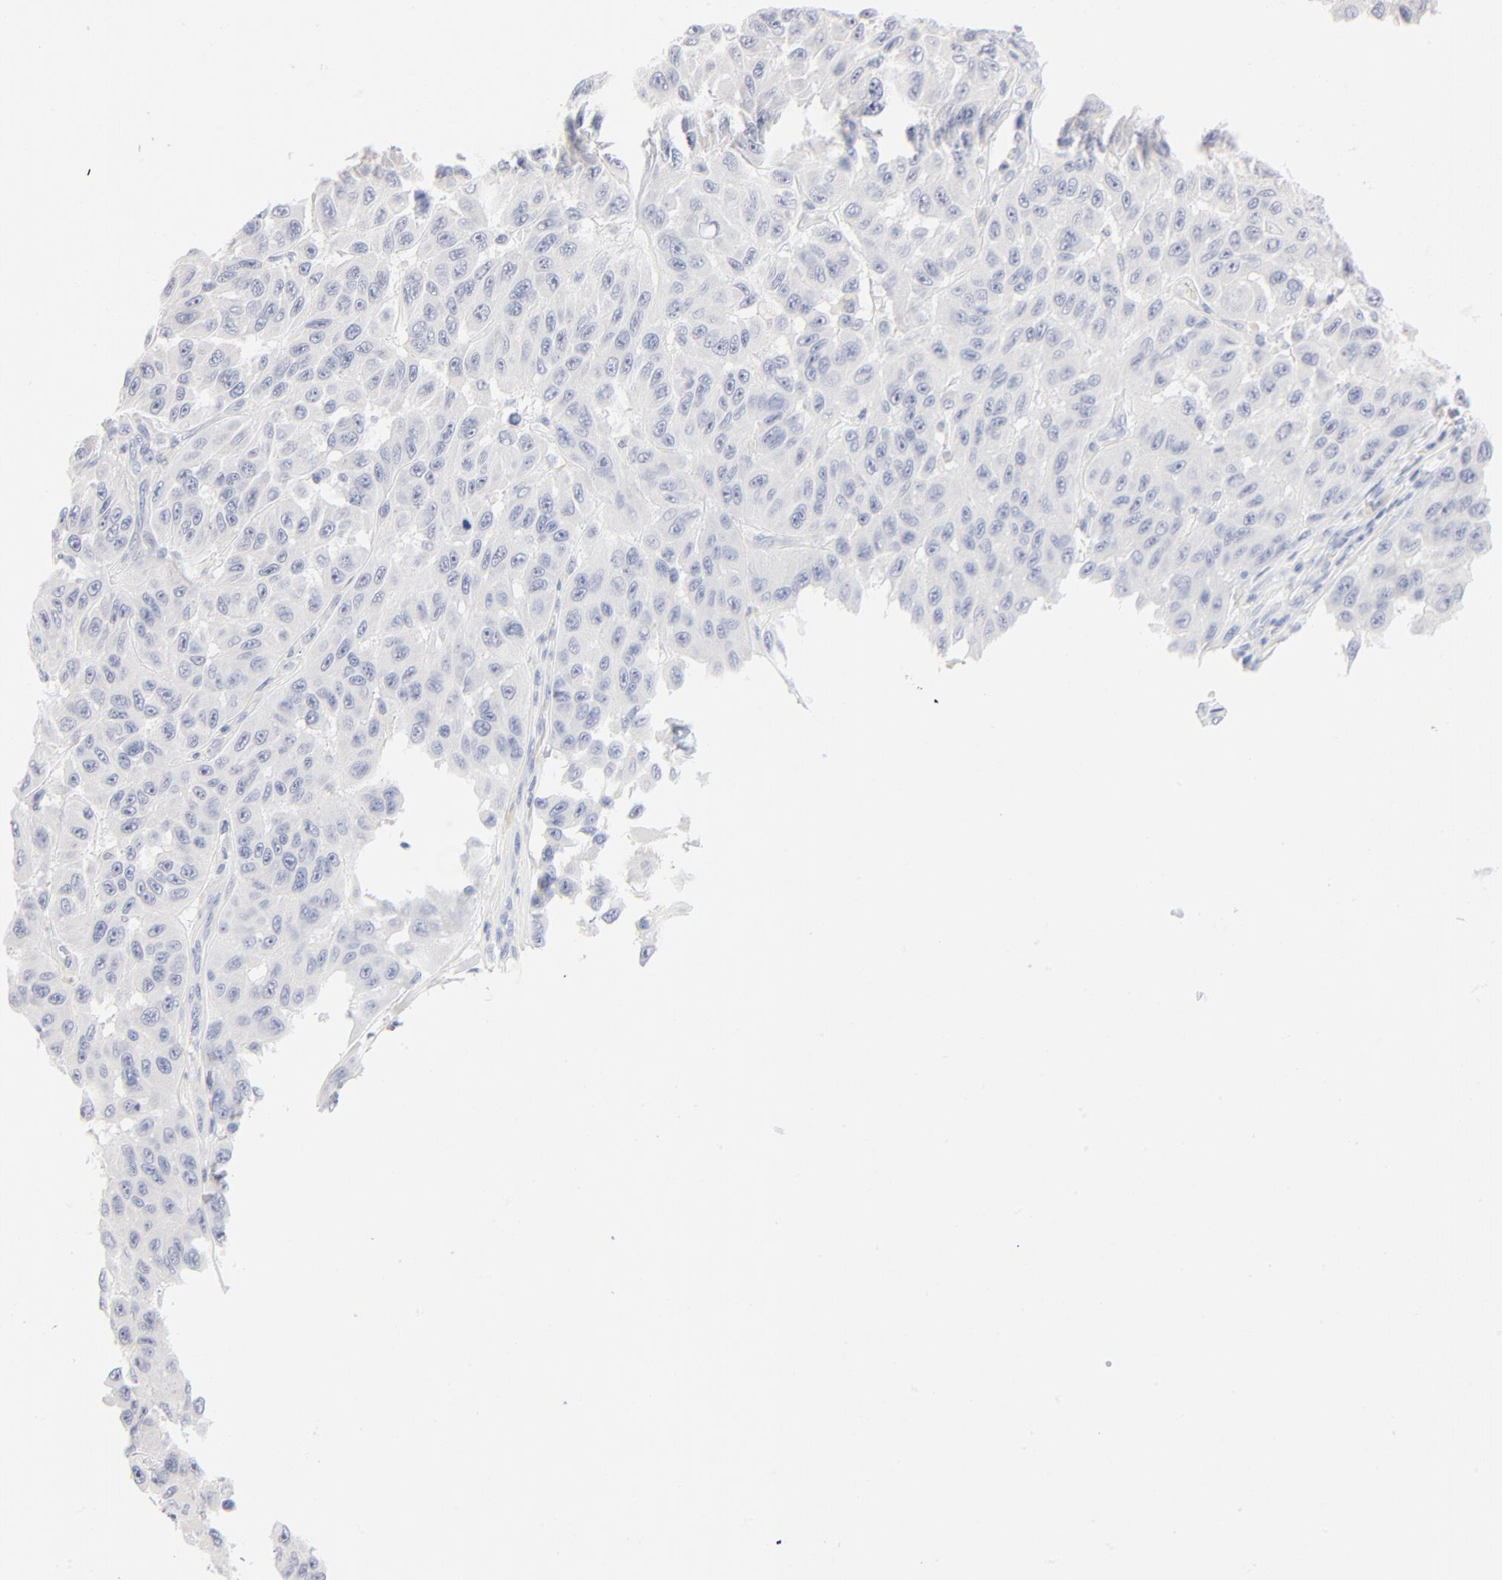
{"staining": {"intensity": "negative", "quantity": "none", "location": "none"}, "tissue": "melanoma", "cell_type": "Tumor cells", "image_type": "cancer", "snomed": [{"axis": "morphology", "description": "Malignant melanoma, NOS"}, {"axis": "topography", "description": "Skin"}], "caption": "Tumor cells are negative for brown protein staining in melanoma.", "gene": "ONECUT1", "patient": {"sex": "male", "age": 30}}